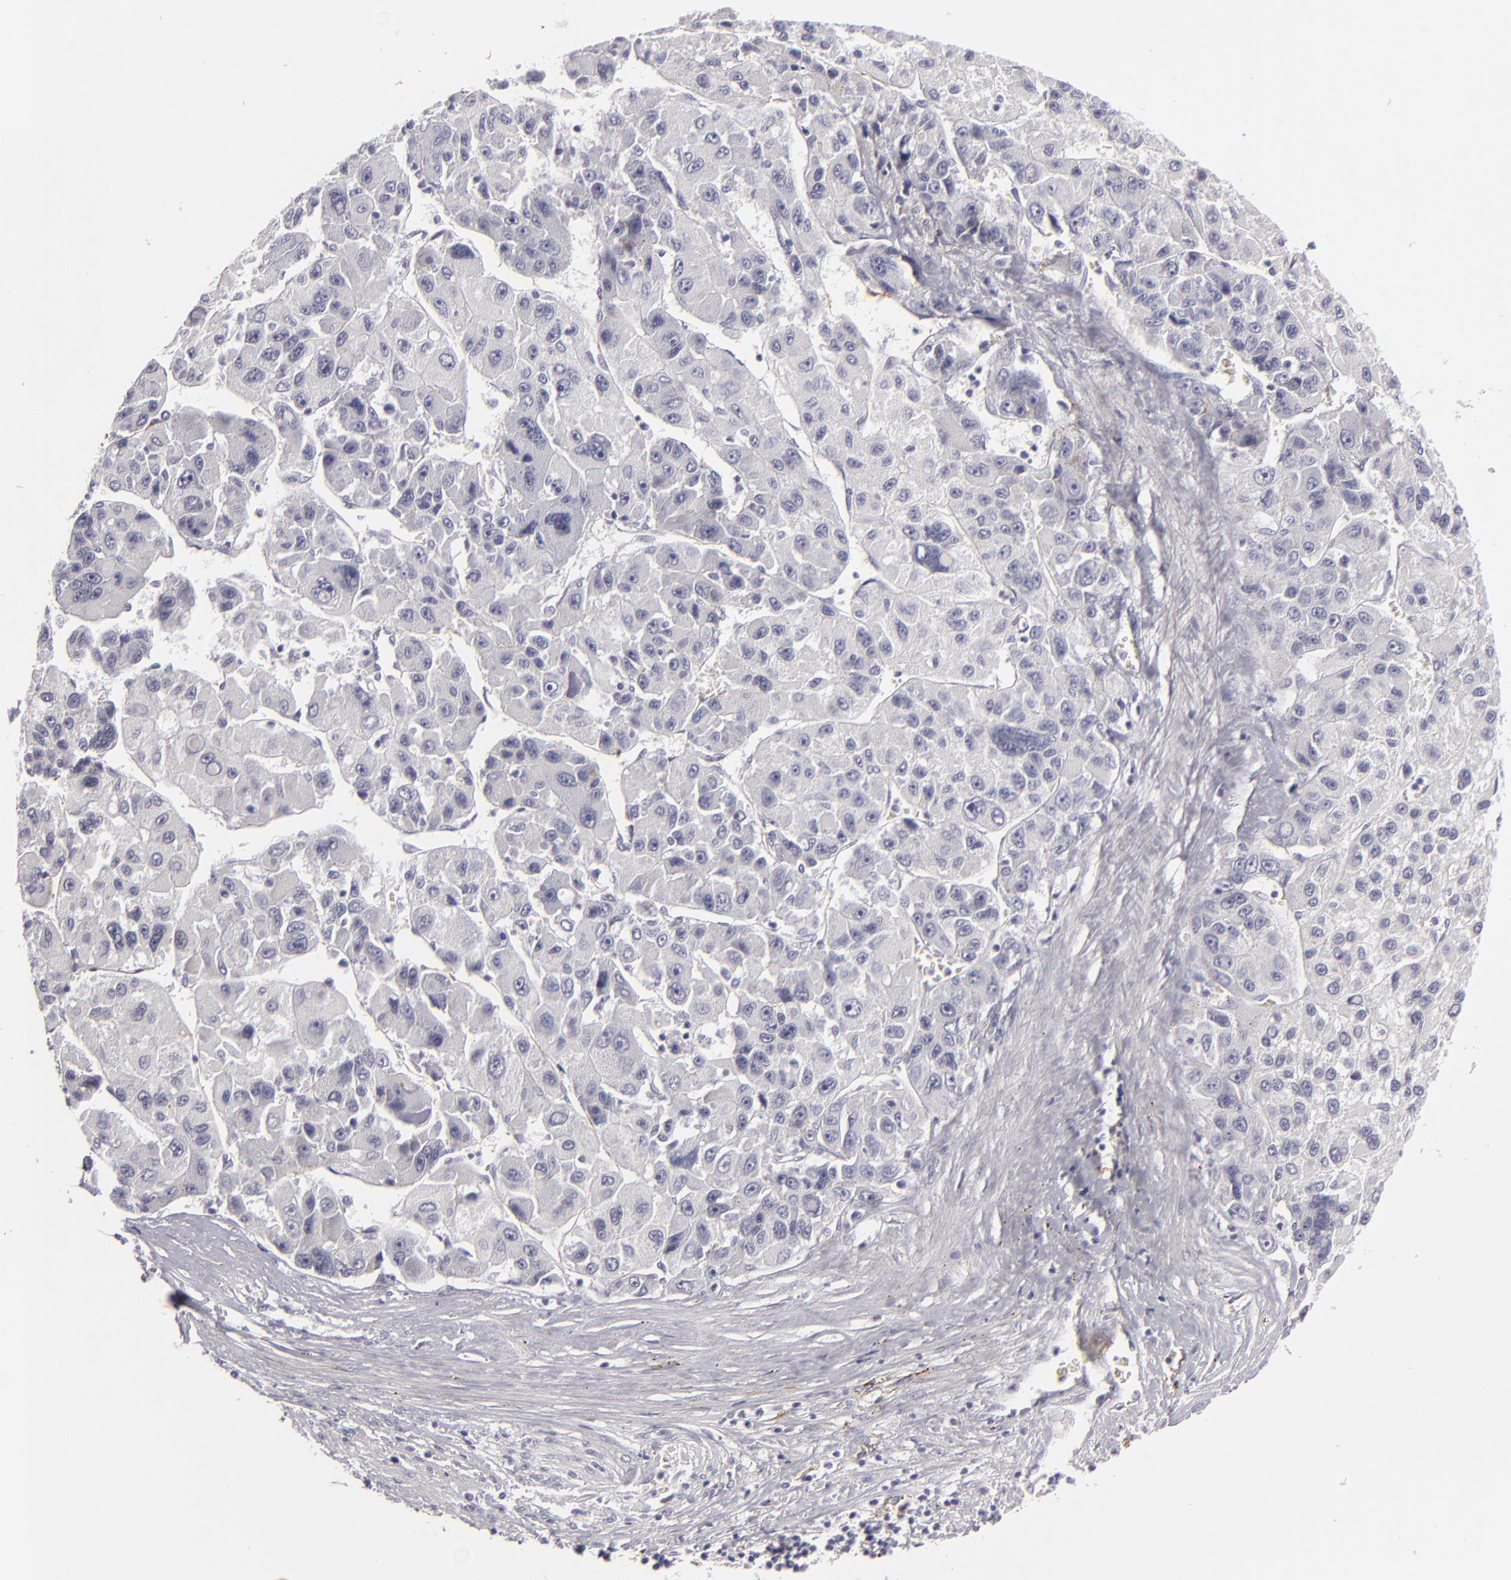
{"staining": {"intensity": "negative", "quantity": "none", "location": "none"}, "tissue": "liver cancer", "cell_type": "Tumor cells", "image_type": "cancer", "snomed": [{"axis": "morphology", "description": "Carcinoma, Hepatocellular, NOS"}, {"axis": "topography", "description": "Liver"}], "caption": "Human liver cancer (hepatocellular carcinoma) stained for a protein using IHC displays no expression in tumor cells.", "gene": "JUP", "patient": {"sex": "male", "age": 64}}